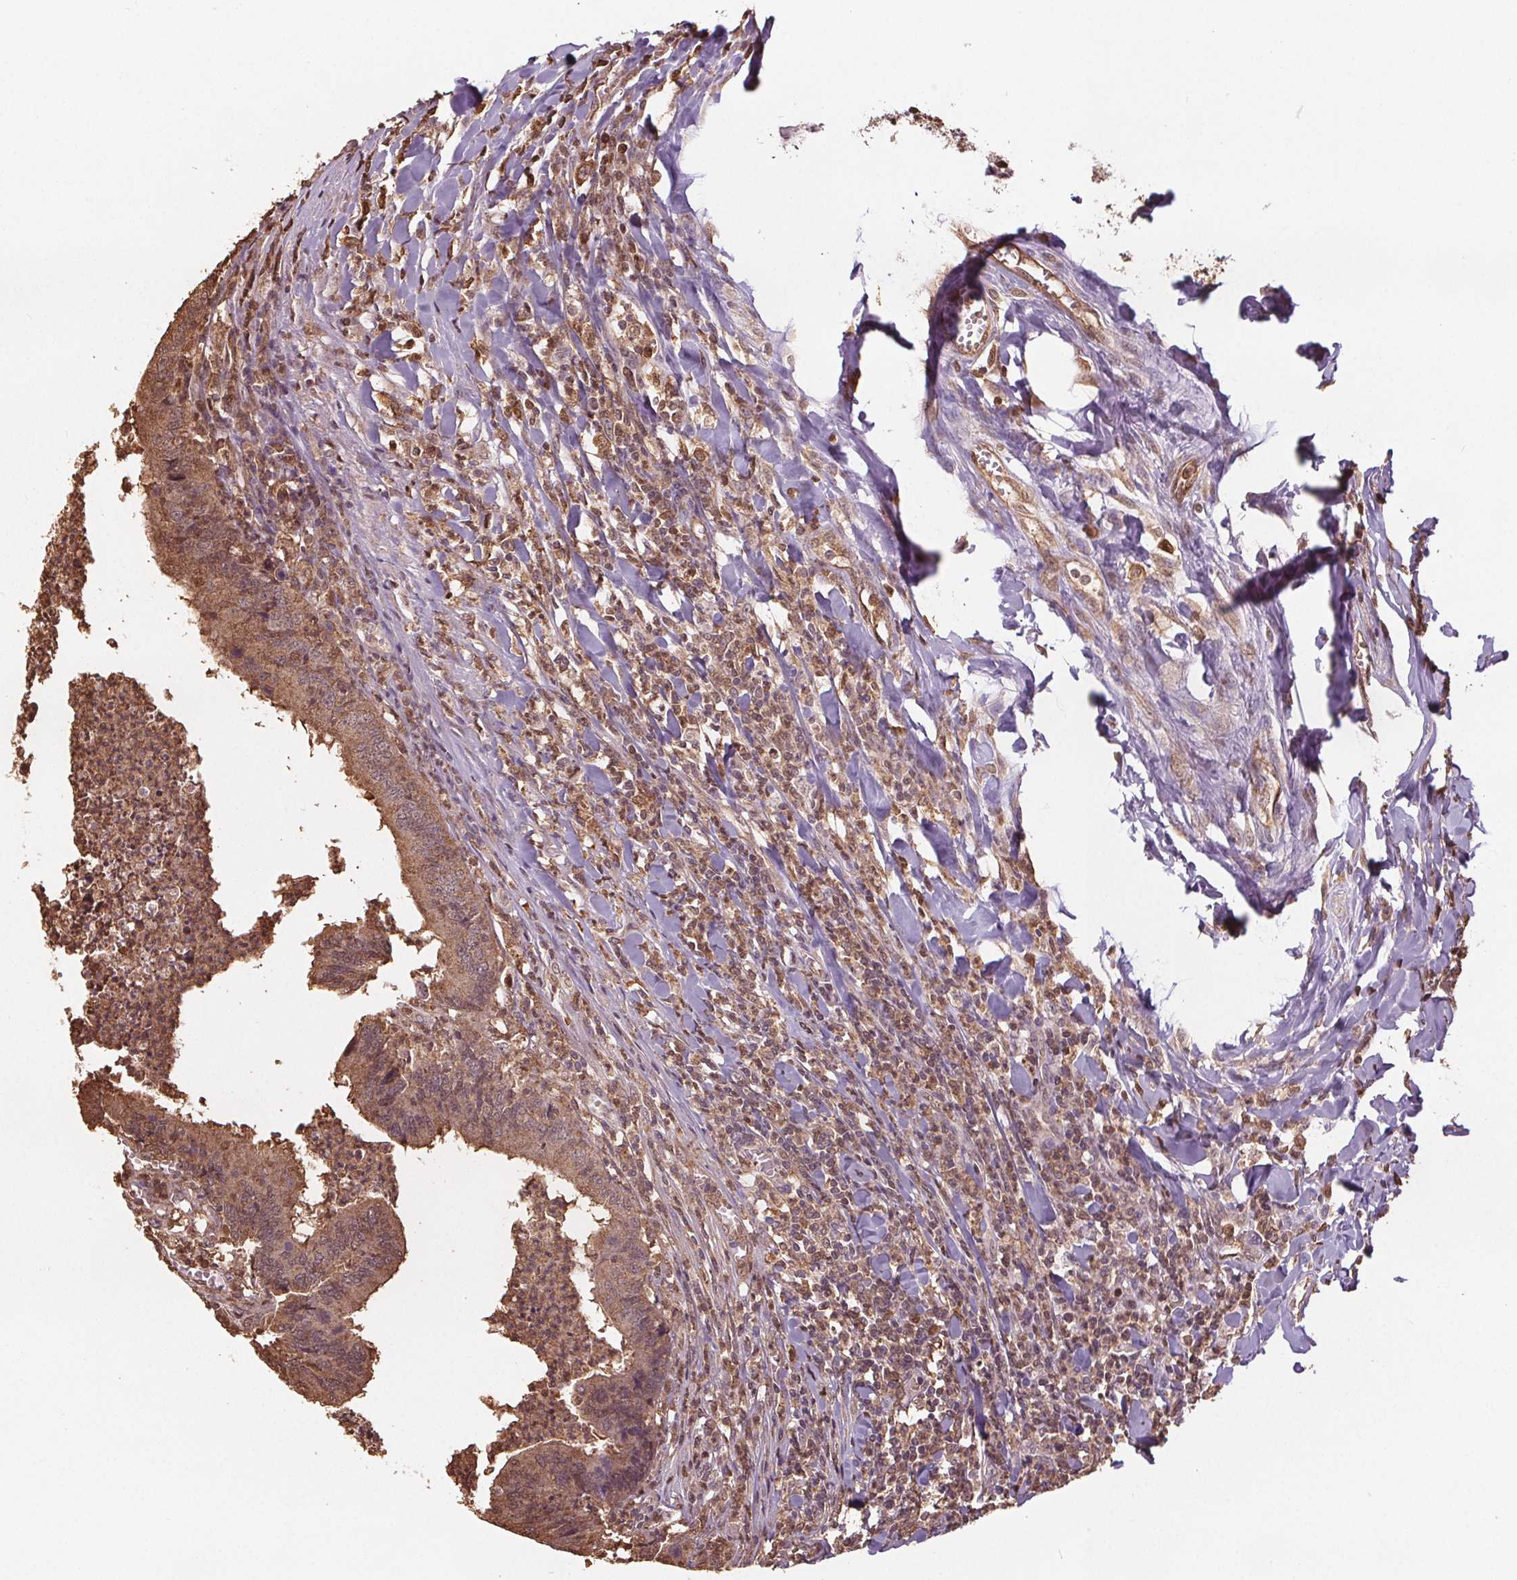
{"staining": {"intensity": "moderate", "quantity": ">75%", "location": "cytoplasmic/membranous,nuclear"}, "tissue": "colorectal cancer", "cell_type": "Tumor cells", "image_type": "cancer", "snomed": [{"axis": "morphology", "description": "Adenocarcinoma, NOS"}, {"axis": "topography", "description": "Colon"}], "caption": "IHC of colorectal cancer (adenocarcinoma) reveals medium levels of moderate cytoplasmic/membranous and nuclear expression in about >75% of tumor cells.", "gene": "ENO1", "patient": {"sex": "female", "age": 67}}